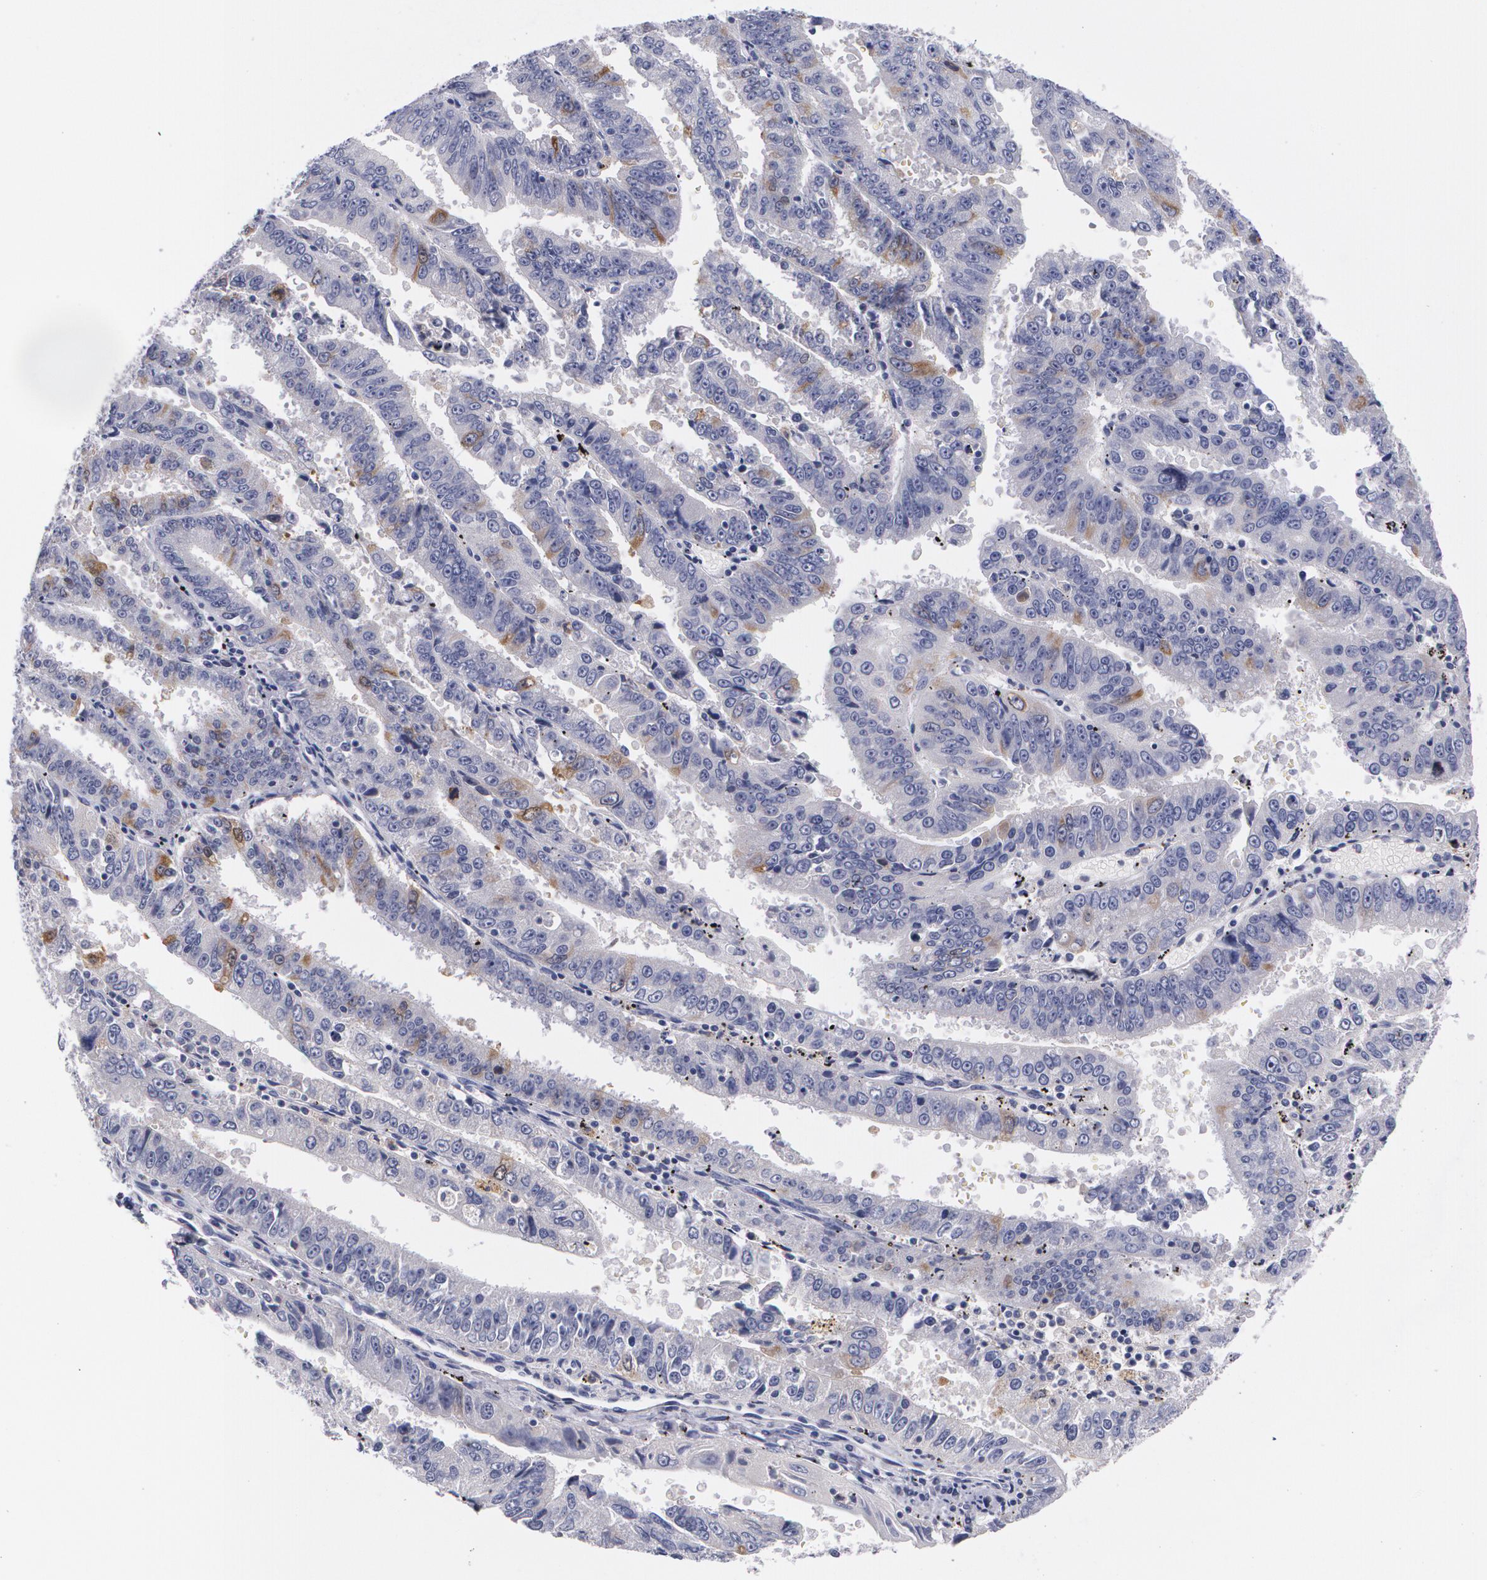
{"staining": {"intensity": "moderate", "quantity": "<25%", "location": "cytoplasmic/membranous"}, "tissue": "endometrial cancer", "cell_type": "Tumor cells", "image_type": "cancer", "snomed": [{"axis": "morphology", "description": "Adenocarcinoma, NOS"}, {"axis": "topography", "description": "Endometrium"}], "caption": "Immunohistochemistry (IHC) micrograph of neoplastic tissue: human endometrial cancer (adenocarcinoma) stained using immunohistochemistry reveals low levels of moderate protein expression localized specifically in the cytoplasmic/membranous of tumor cells, appearing as a cytoplasmic/membranous brown color.", "gene": "HMMR", "patient": {"sex": "female", "age": 66}}